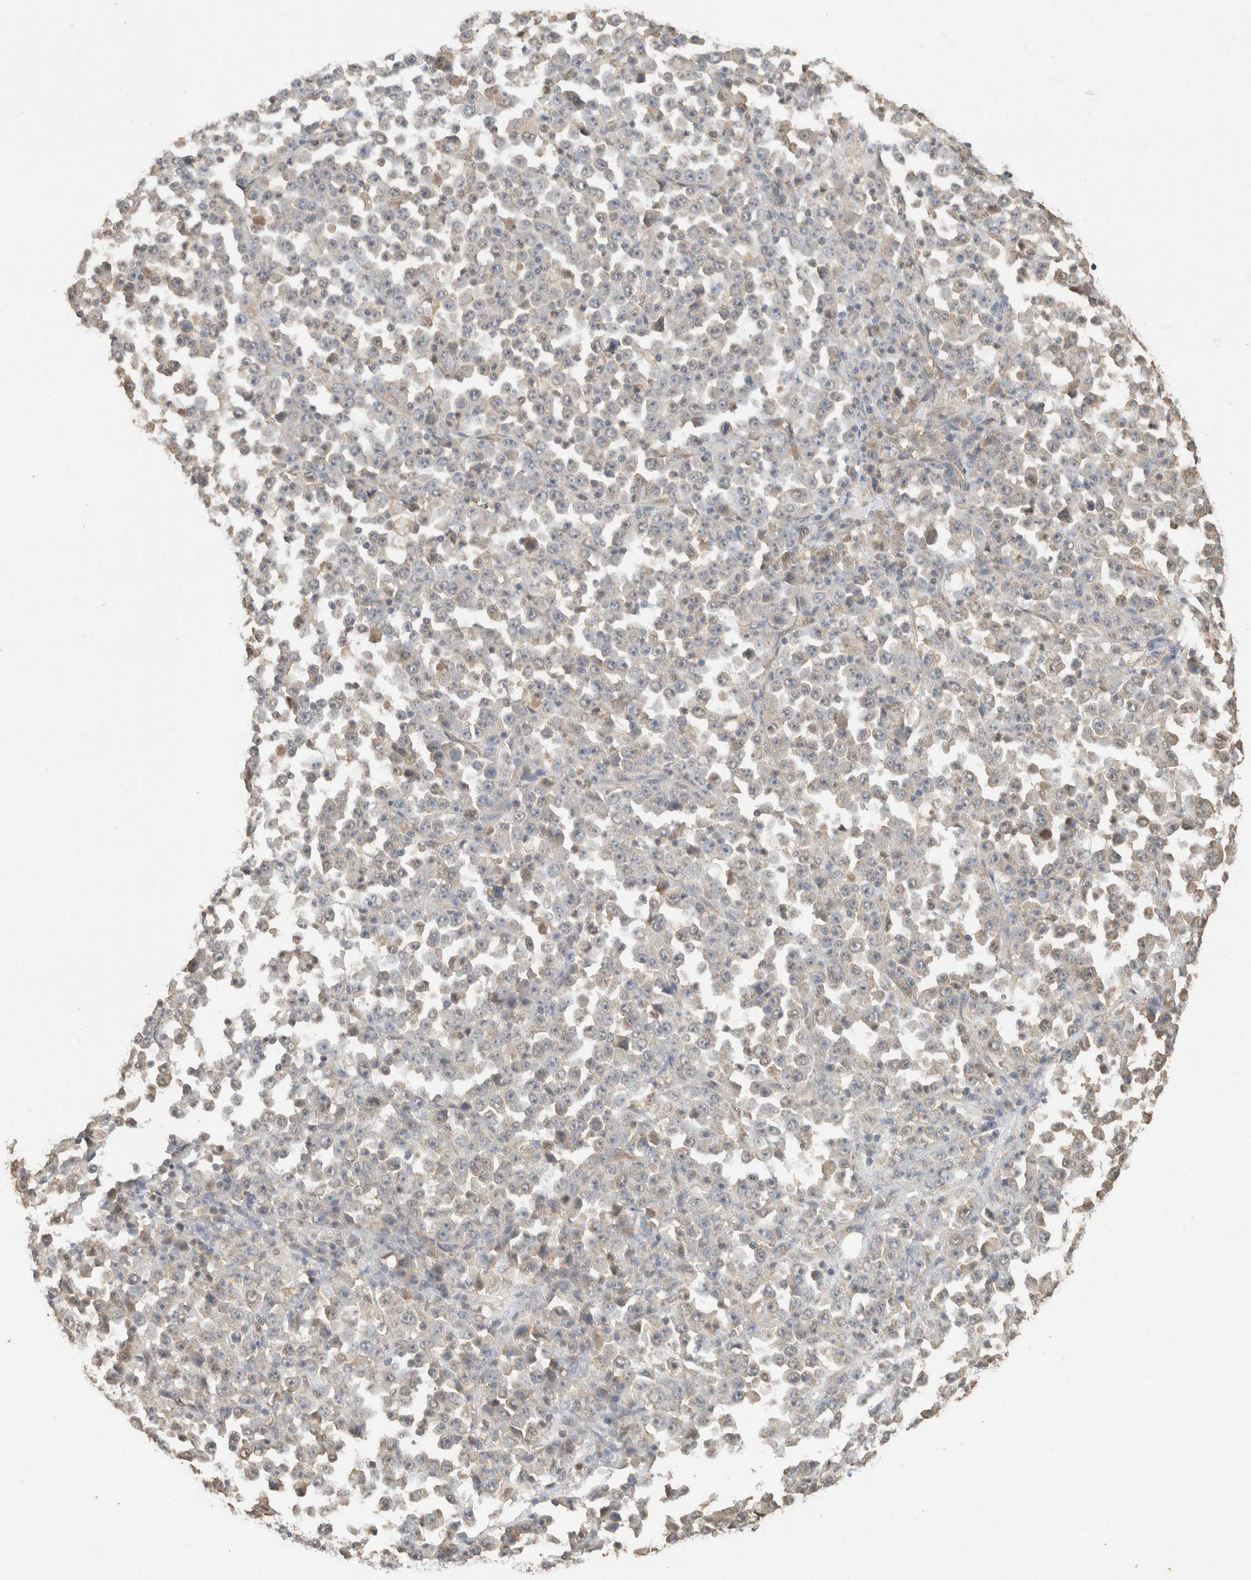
{"staining": {"intensity": "negative", "quantity": "none", "location": "none"}, "tissue": "stomach cancer", "cell_type": "Tumor cells", "image_type": "cancer", "snomed": [{"axis": "morphology", "description": "Normal tissue, NOS"}, {"axis": "morphology", "description": "Adenocarcinoma, NOS"}, {"axis": "topography", "description": "Stomach, upper"}, {"axis": "topography", "description": "Stomach"}], "caption": "A histopathology image of stomach cancer stained for a protein reveals no brown staining in tumor cells.", "gene": "YWHAH", "patient": {"sex": "male", "age": 59}}